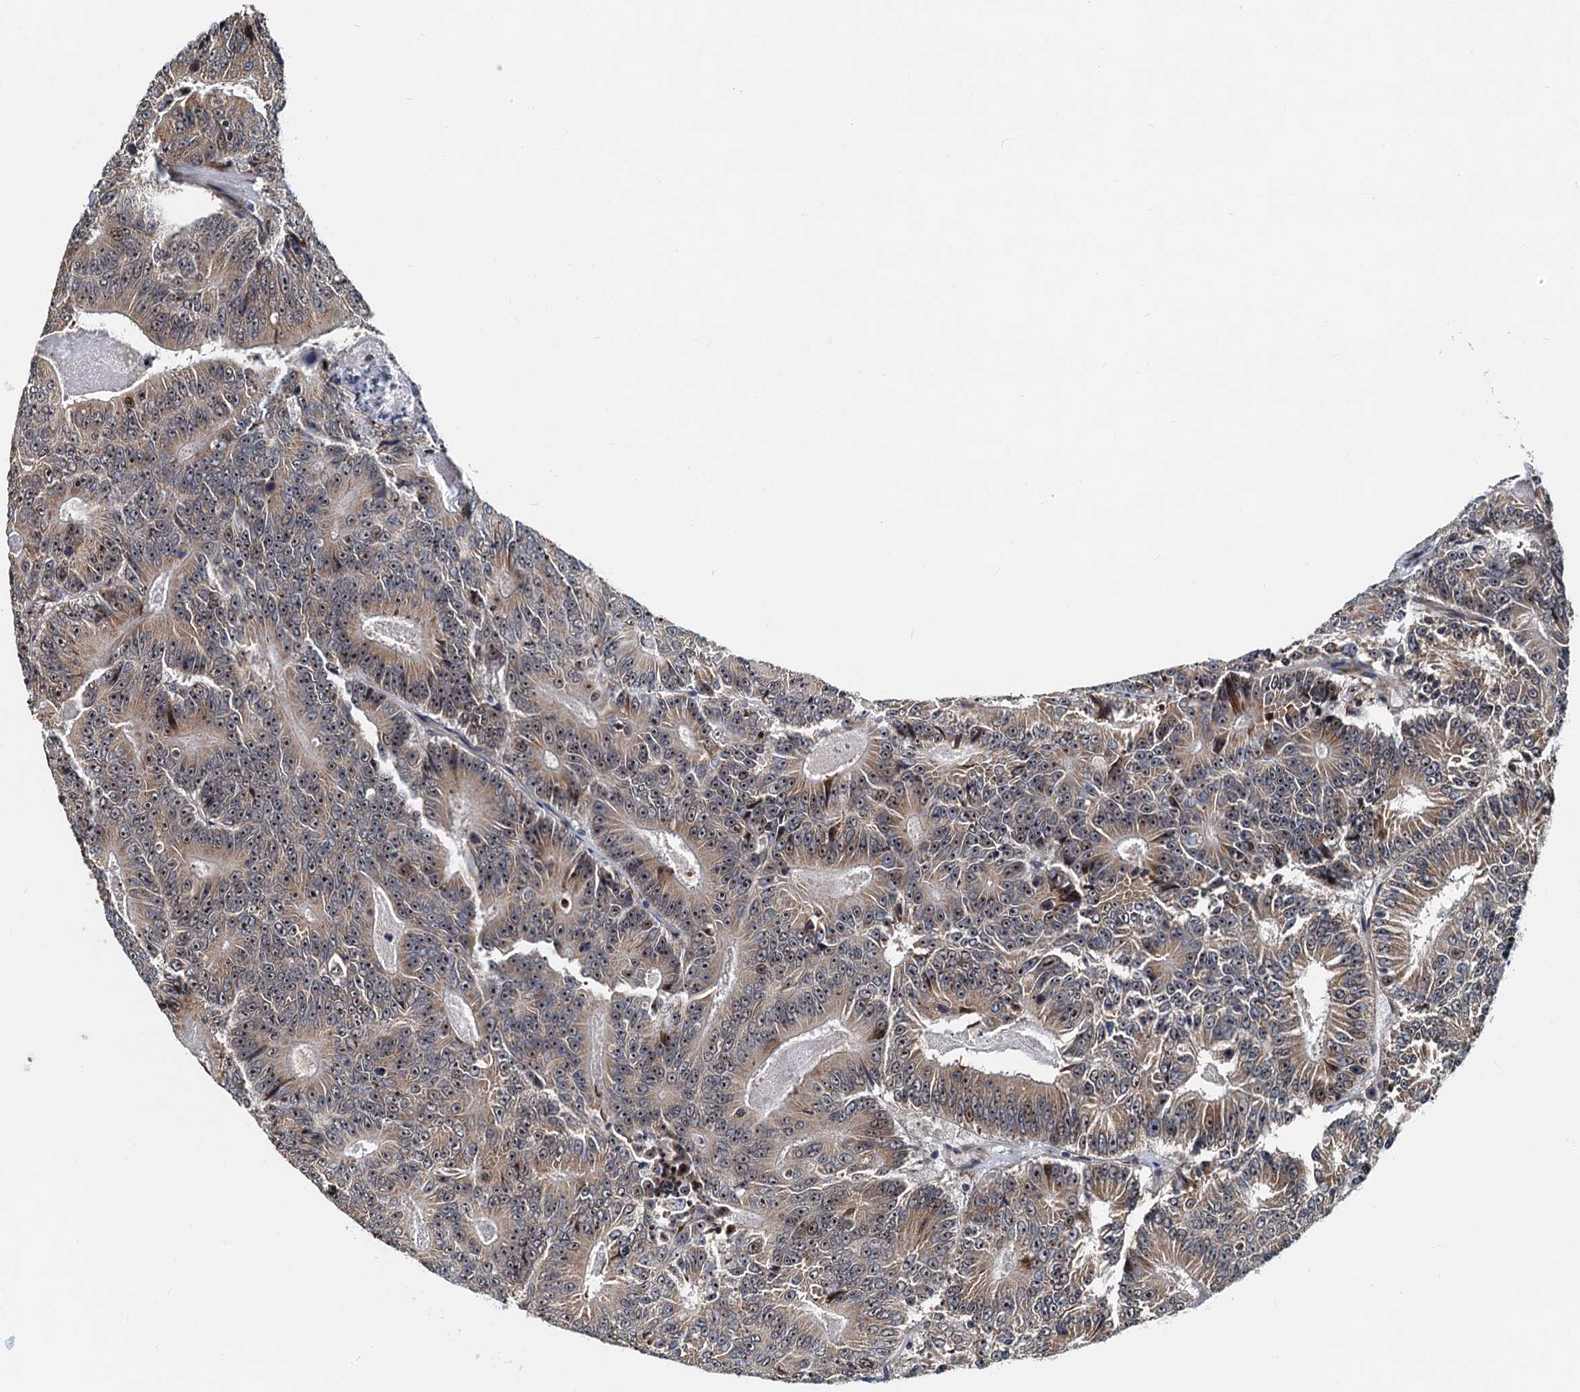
{"staining": {"intensity": "weak", "quantity": ">75%", "location": "cytoplasmic/membranous"}, "tissue": "colorectal cancer", "cell_type": "Tumor cells", "image_type": "cancer", "snomed": [{"axis": "morphology", "description": "Adenocarcinoma, NOS"}, {"axis": "topography", "description": "Colon"}], "caption": "IHC histopathology image of neoplastic tissue: human colorectal cancer (adenocarcinoma) stained using immunohistochemistry reveals low levels of weak protein expression localized specifically in the cytoplasmic/membranous of tumor cells, appearing as a cytoplasmic/membranous brown color.", "gene": "DNAJC21", "patient": {"sex": "male", "age": 83}}